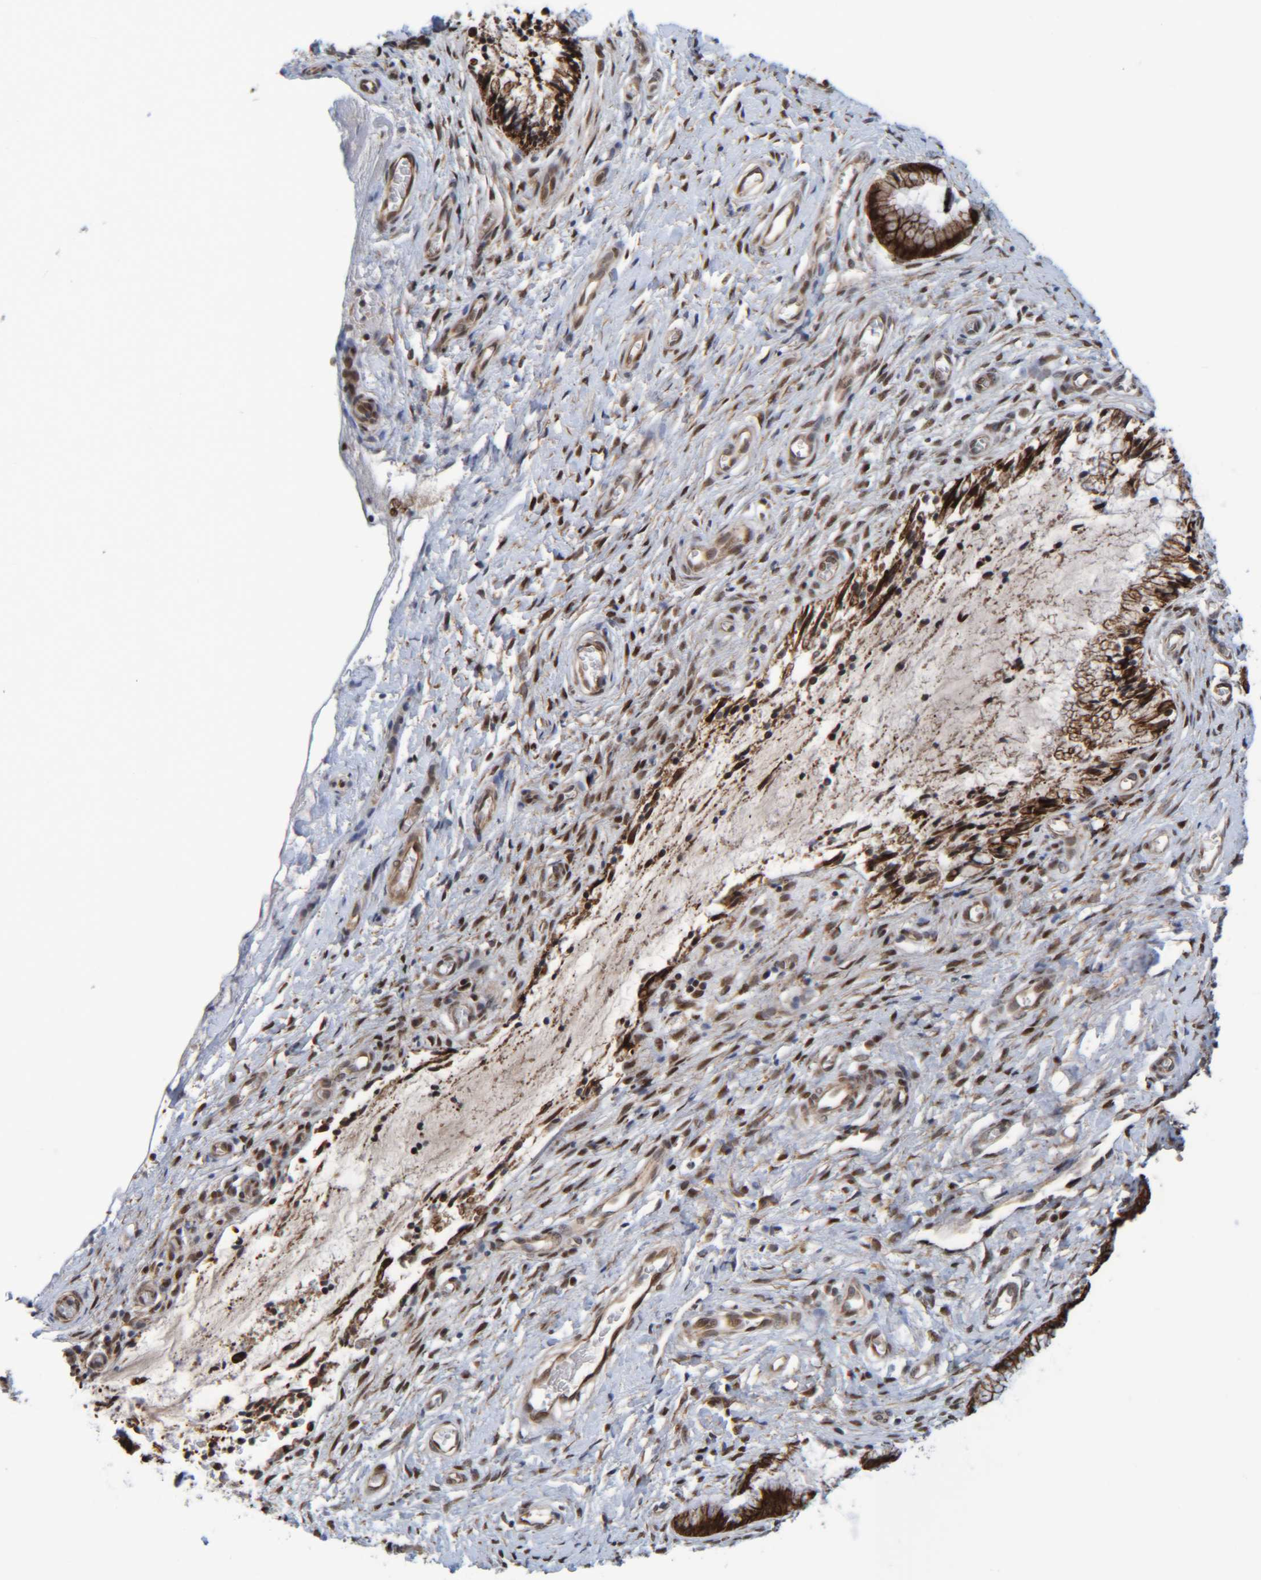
{"staining": {"intensity": "strong", "quantity": ">75%", "location": "cytoplasmic/membranous,nuclear"}, "tissue": "cervix", "cell_type": "Glandular cells", "image_type": "normal", "snomed": [{"axis": "morphology", "description": "Normal tissue, NOS"}, {"axis": "topography", "description": "Cervix"}], "caption": "Brown immunohistochemical staining in normal human cervix displays strong cytoplasmic/membranous,nuclear positivity in about >75% of glandular cells.", "gene": "CCDC57", "patient": {"sex": "female", "age": 55}}